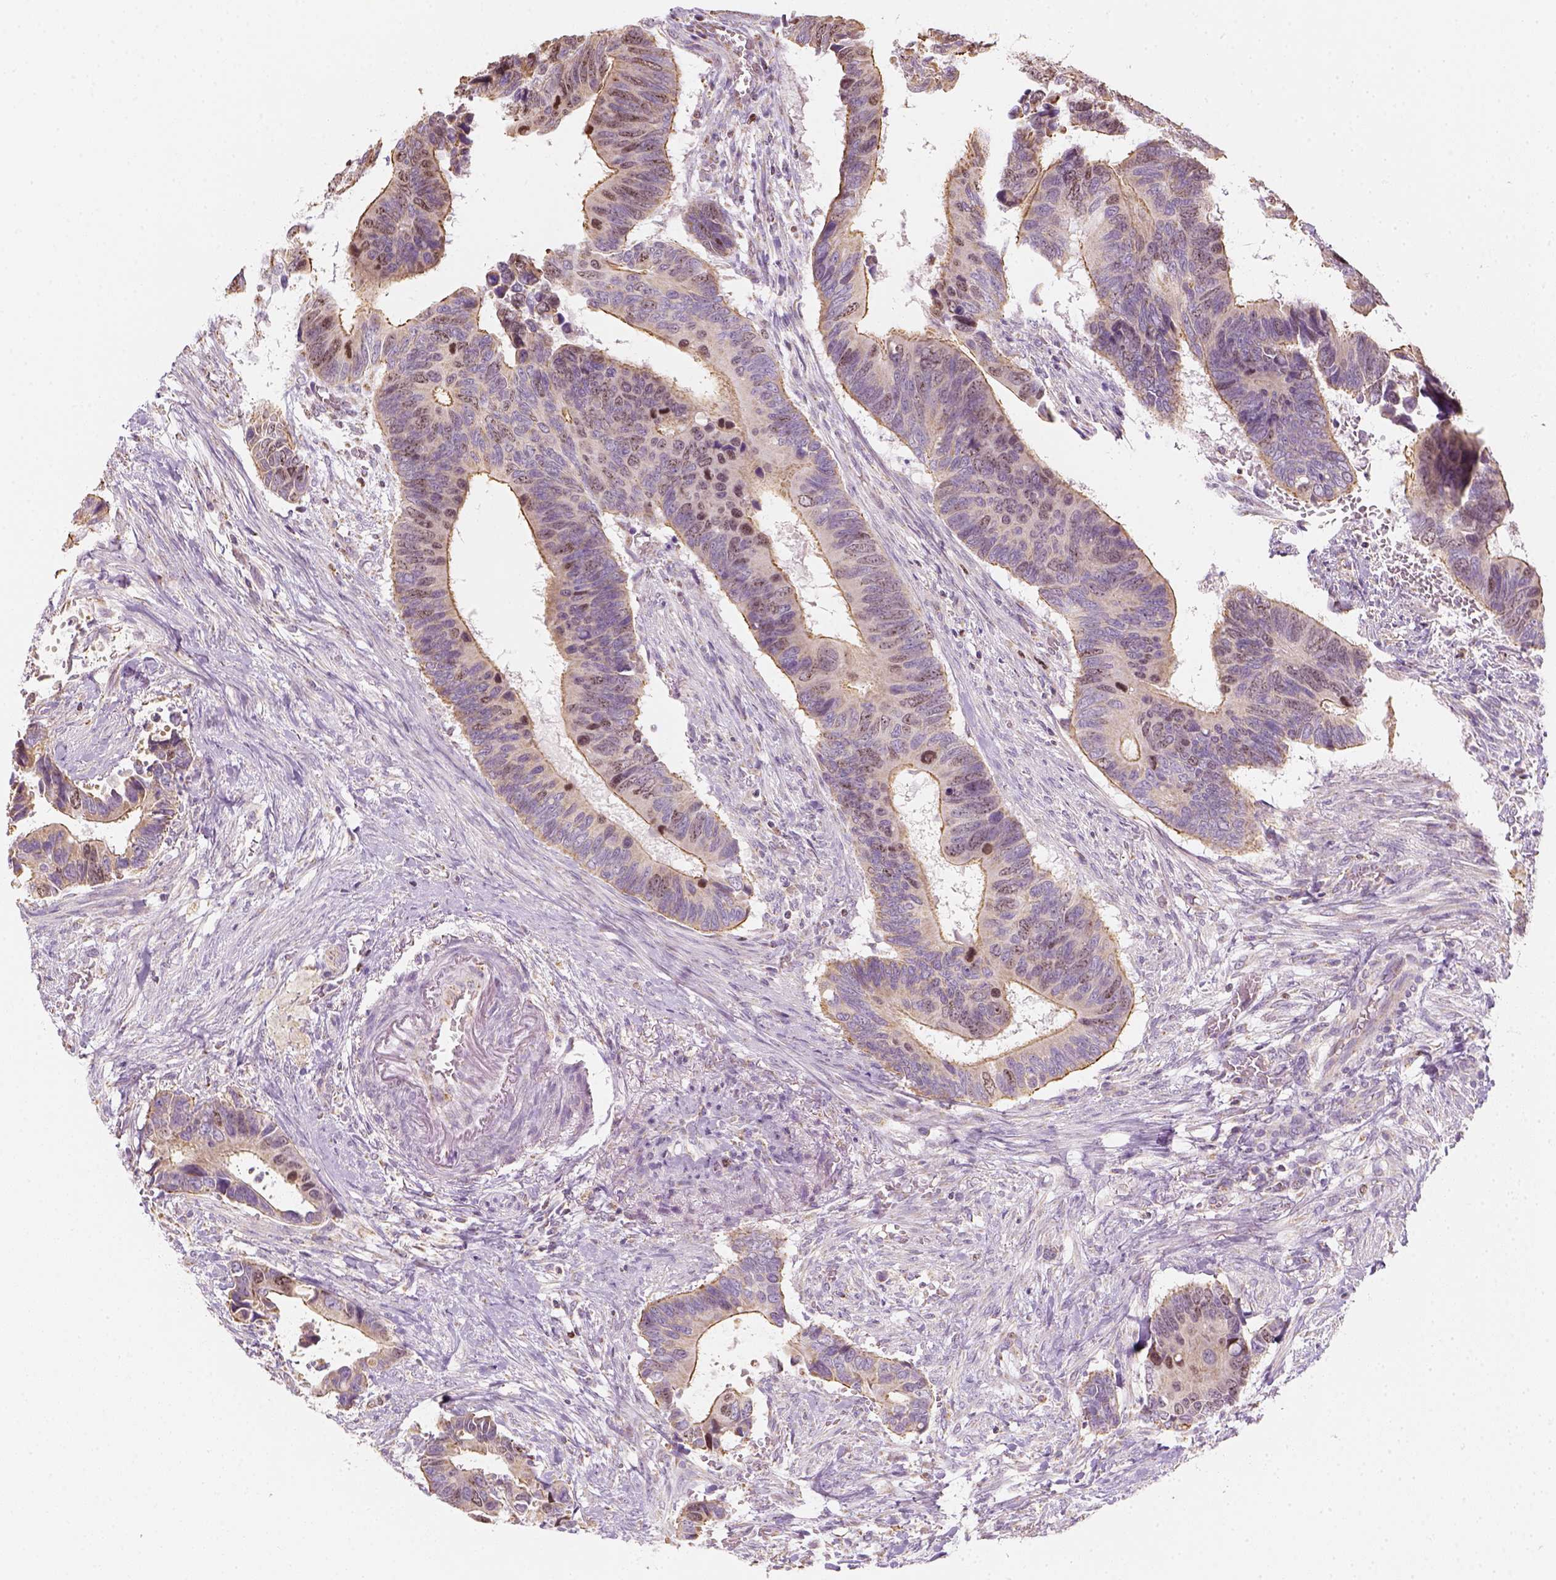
{"staining": {"intensity": "strong", "quantity": "<25%", "location": "cytoplasmic/membranous"}, "tissue": "colorectal cancer", "cell_type": "Tumor cells", "image_type": "cancer", "snomed": [{"axis": "morphology", "description": "Adenocarcinoma, NOS"}, {"axis": "topography", "description": "Colon"}], "caption": "This micrograph displays immunohistochemistry (IHC) staining of human colorectal cancer, with medium strong cytoplasmic/membranous expression in approximately <25% of tumor cells.", "gene": "LCA5", "patient": {"sex": "male", "age": 49}}